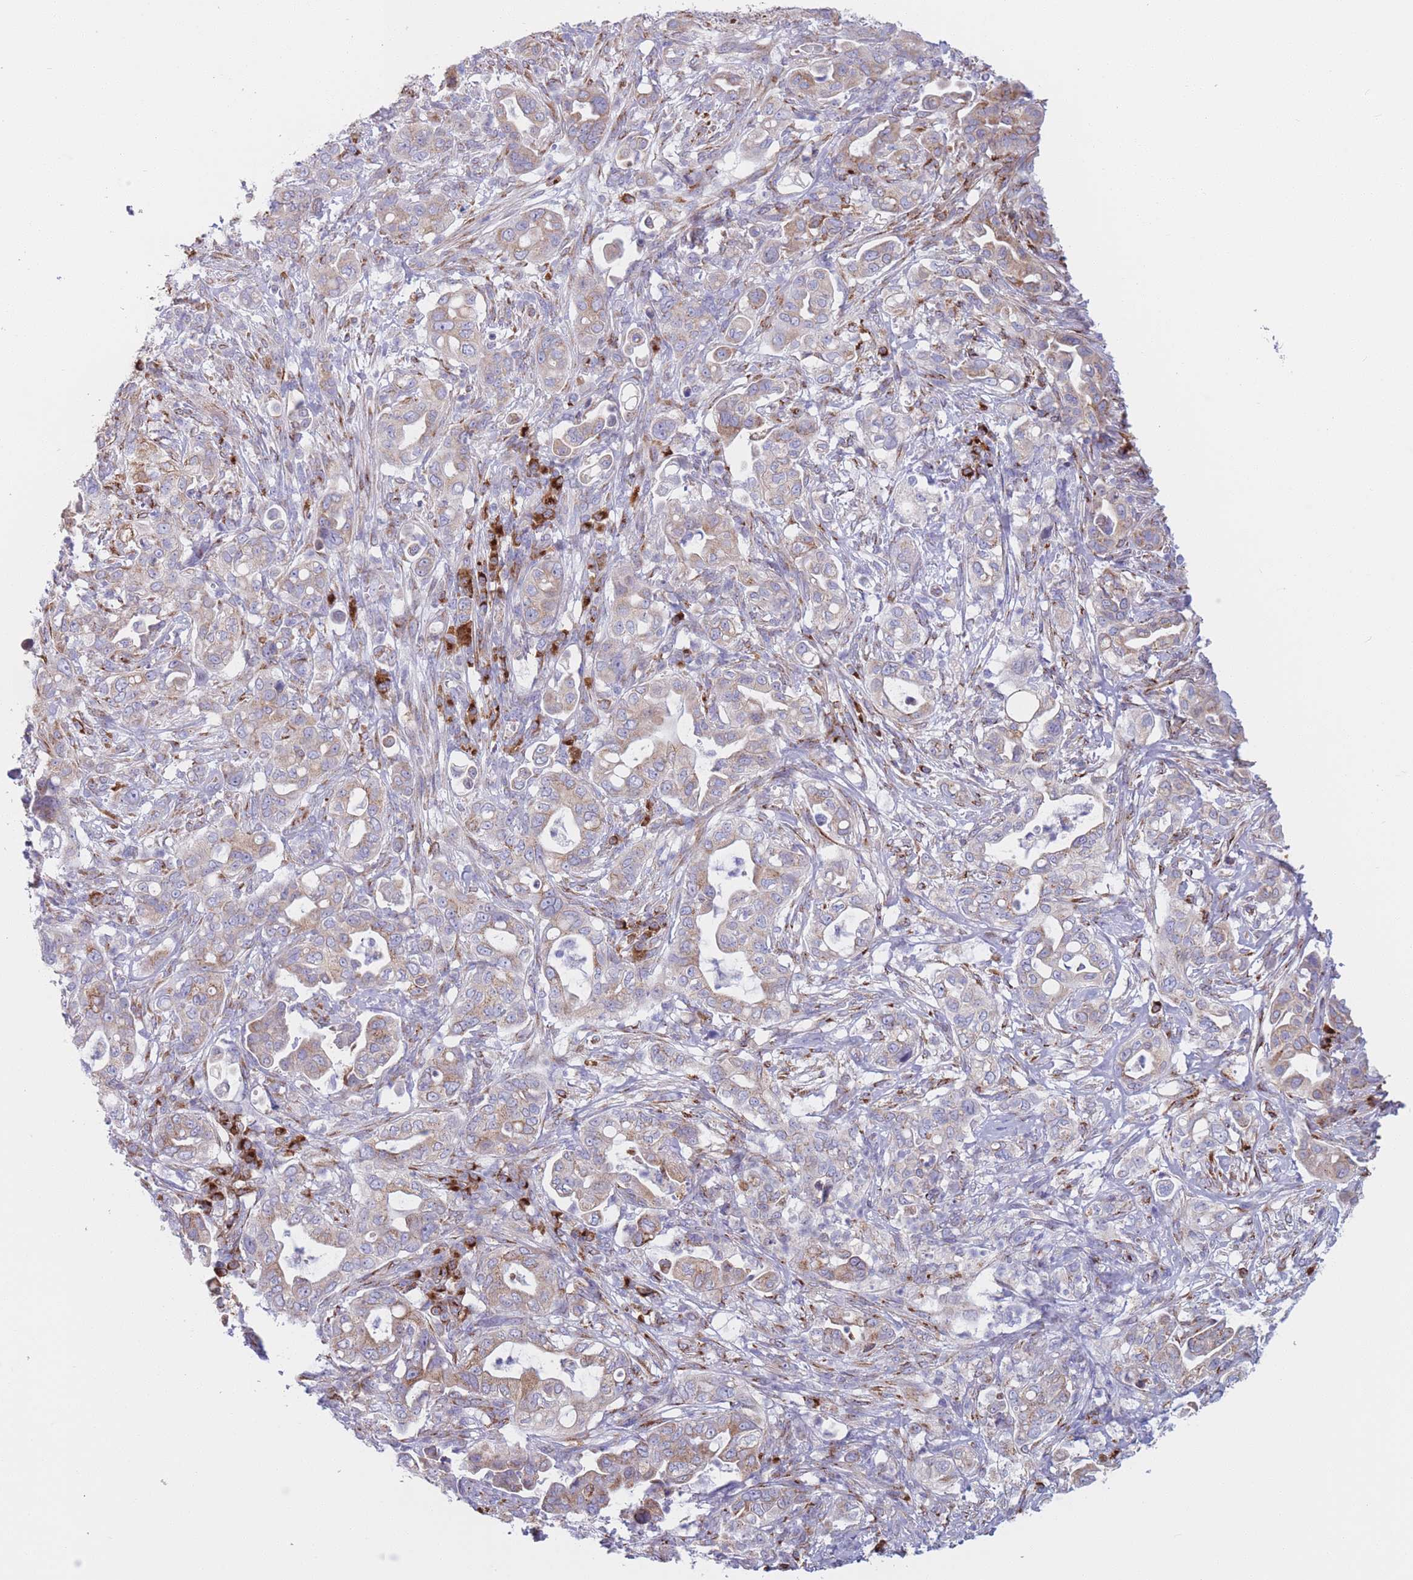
{"staining": {"intensity": "moderate", "quantity": "25%-75%", "location": "cytoplasmic/membranous"}, "tissue": "pancreatic cancer", "cell_type": "Tumor cells", "image_type": "cancer", "snomed": [{"axis": "morphology", "description": "Normal tissue, NOS"}, {"axis": "morphology", "description": "Adenocarcinoma, NOS"}, {"axis": "topography", "description": "Lymph node"}, {"axis": "topography", "description": "Pancreas"}], "caption": "Protein staining of pancreatic cancer tissue demonstrates moderate cytoplasmic/membranous expression in approximately 25%-75% of tumor cells.", "gene": "MRPL30", "patient": {"sex": "female", "age": 67}}